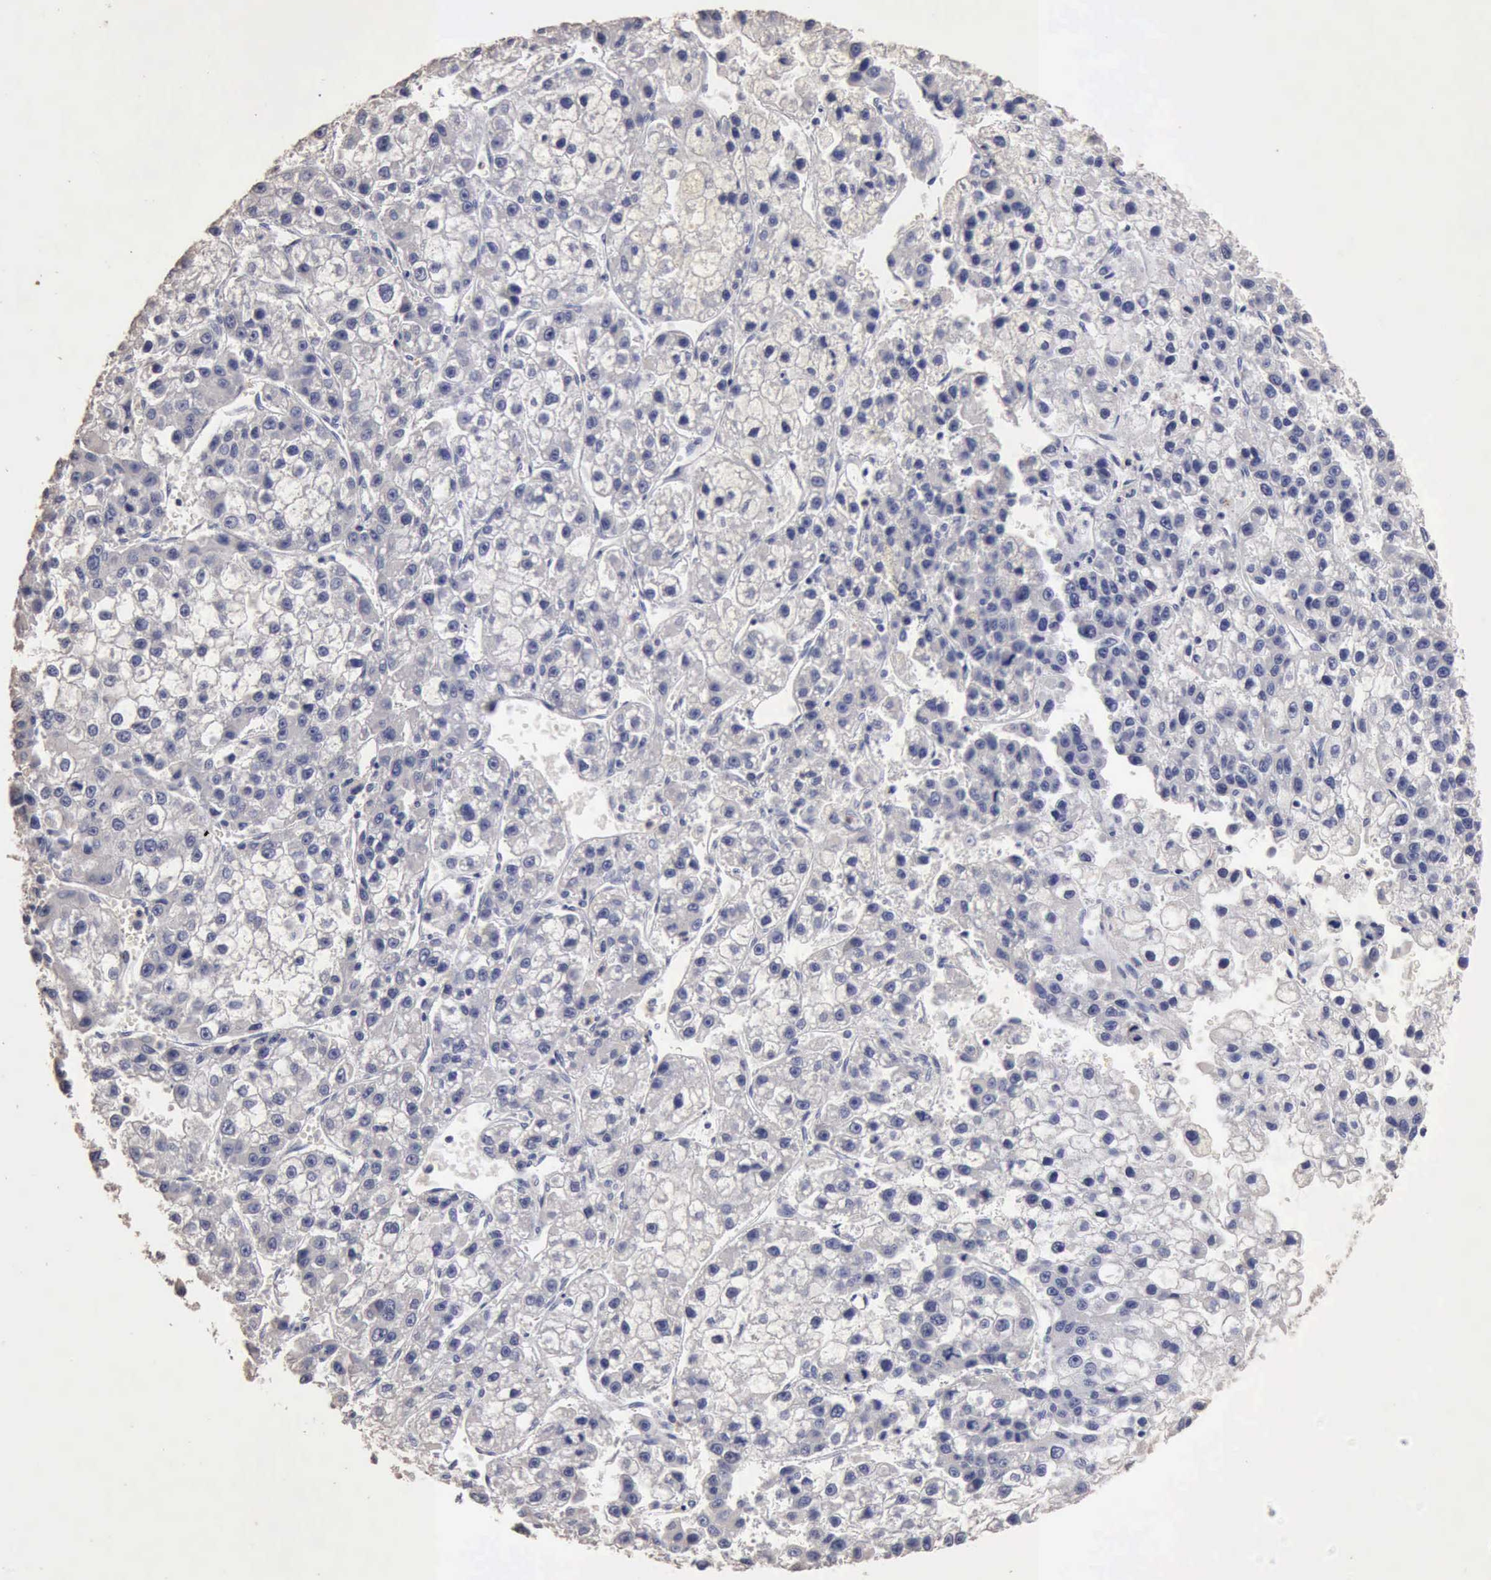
{"staining": {"intensity": "negative", "quantity": "none", "location": "none"}, "tissue": "liver cancer", "cell_type": "Tumor cells", "image_type": "cancer", "snomed": [{"axis": "morphology", "description": "Carcinoma, Hepatocellular, NOS"}, {"axis": "topography", "description": "Liver"}], "caption": "A photomicrograph of liver cancer (hepatocellular carcinoma) stained for a protein shows no brown staining in tumor cells. (Brightfield microscopy of DAB (3,3'-diaminobenzidine) immunohistochemistry at high magnification).", "gene": "KRT6B", "patient": {"sex": "female", "age": 66}}